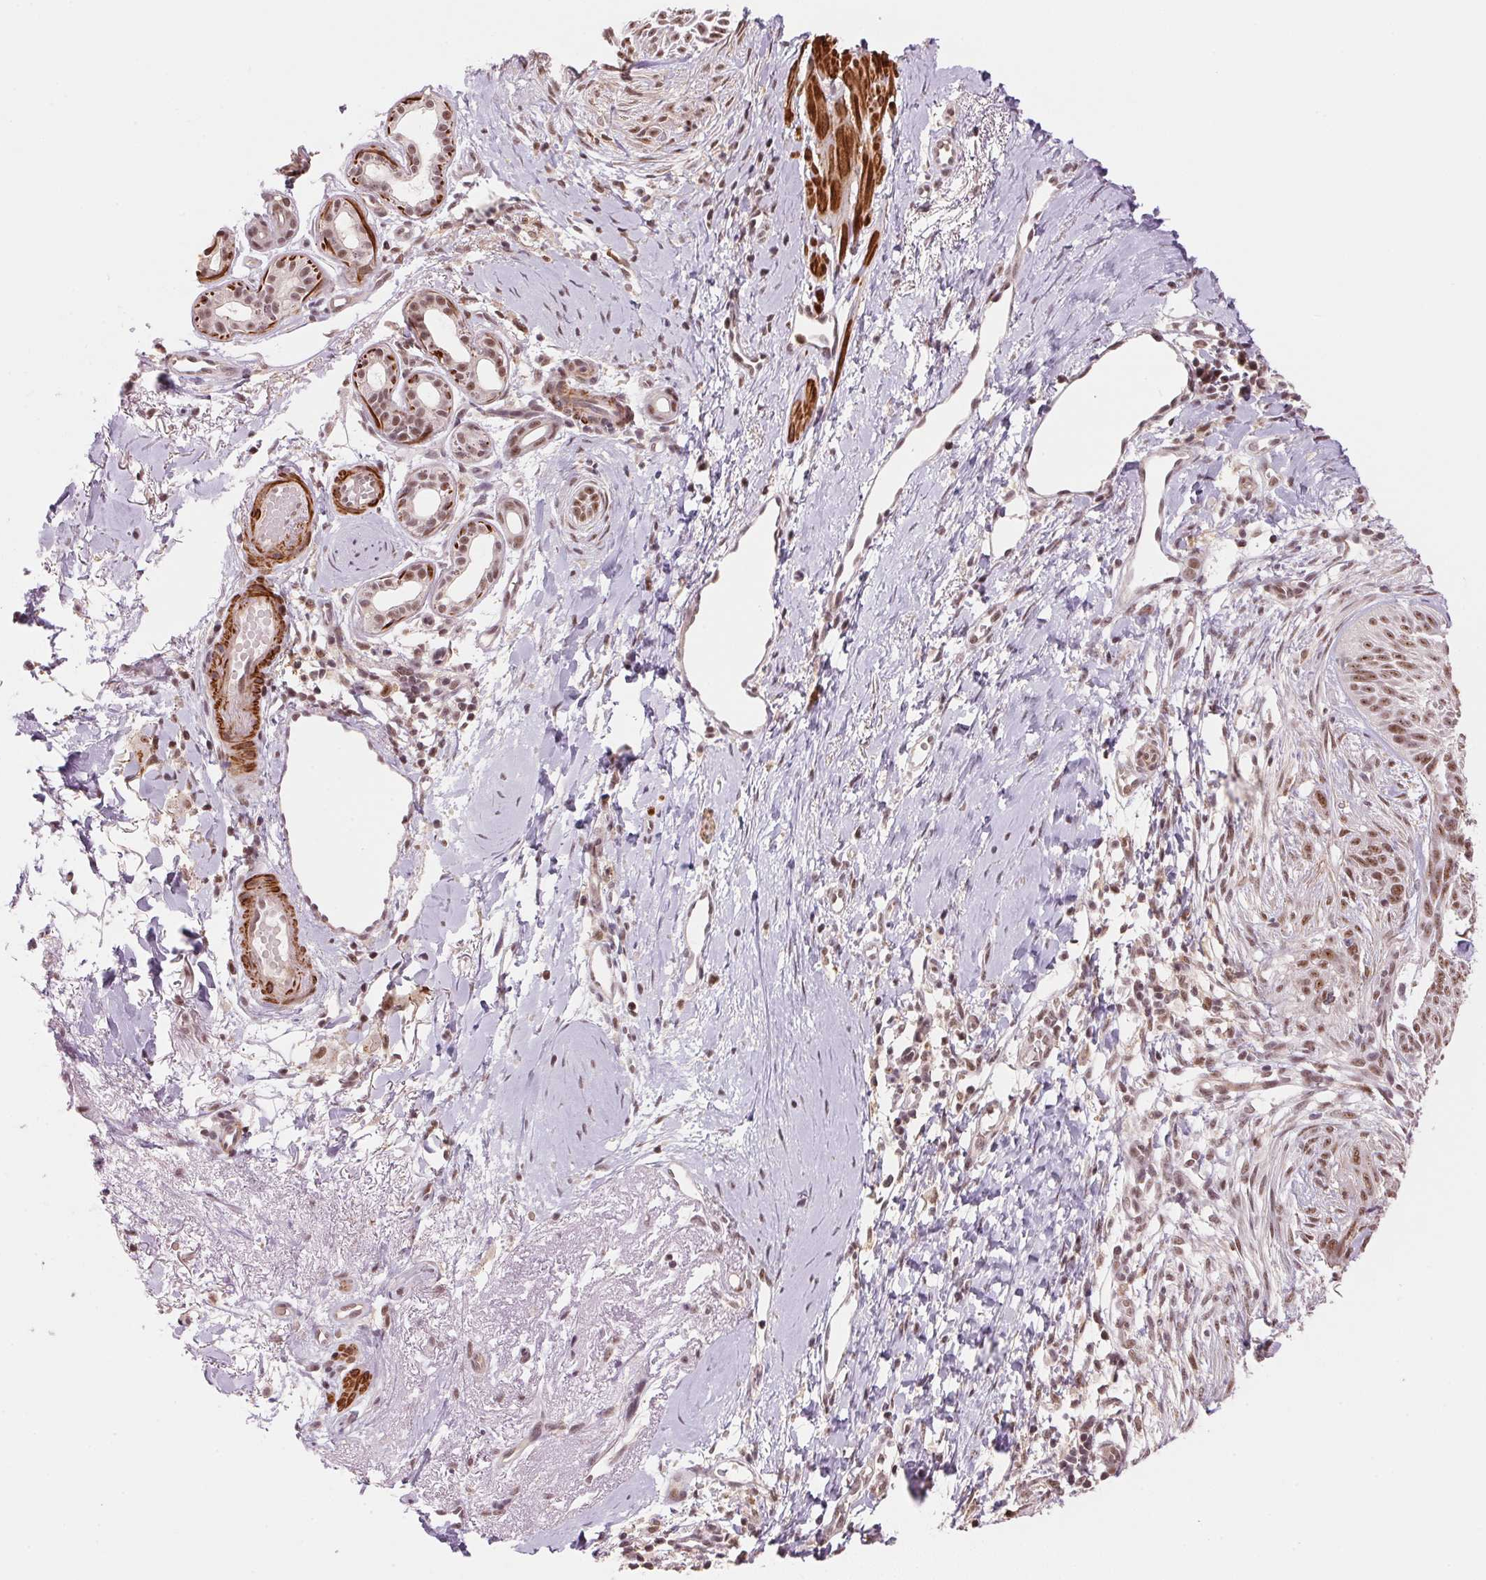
{"staining": {"intensity": "moderate", "quantity": ">75%", "location": "nuclear"}, "tissue": "skin cancer", "cell_type": "Tumor cells", "image_type": "cancer", "snomed": [{"axis": "morphology", "description": "Normal tissue, NOS"}, {"axis": "morphology", "description": "Basal cell carcinoma"}, {"axis": "topography", "description": "Skin"}], "caption": "Skin cancer stained for a protein (brown) reveals moderate nuclear positive staining in about >75% of tumor cells.", "gene": "HNRNPDL", "patient": {"sex": "male", "age": 84}}